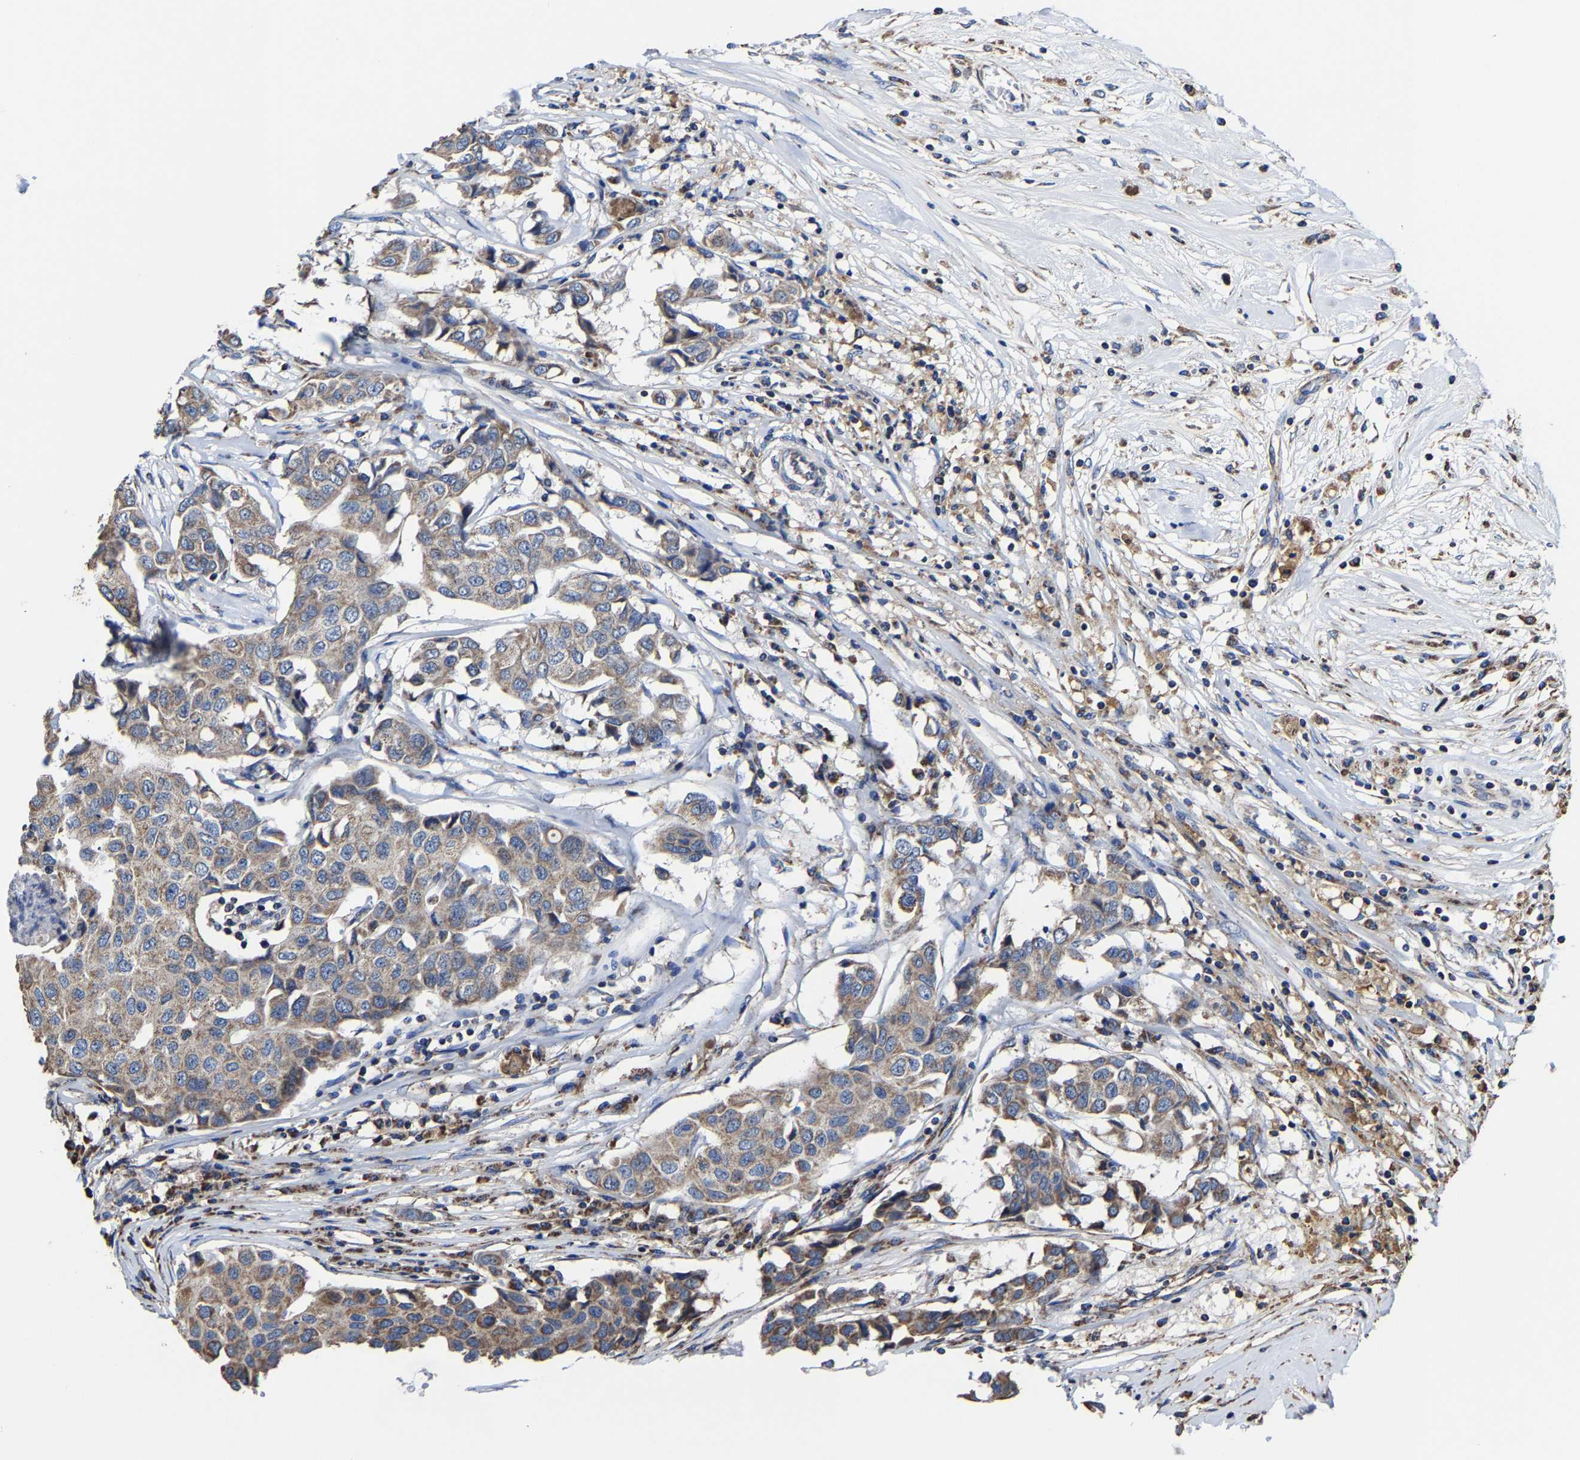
{"staining": {"intensity": "moderate", "quantity": ">75%", "location": "cytoplasmic/membranous"}, "tissue": "breast cancer", "cell_type": "Tumor cells", "image_type": "cancer", "snomed": [{"axis": "morphology", "description": "Duct carcinoma"}, {"axis": "topography", "description": "Breast"}], "caption": "A high-resolution micrograph shows immunohistochemistry (IHC) staining of breast cancer, which shows moderate cytoplasmic/membranous staining in about >75% of tumor cells.", "gene": "ZCCHC7", "patient": {"sex": "female", "age": 80}}